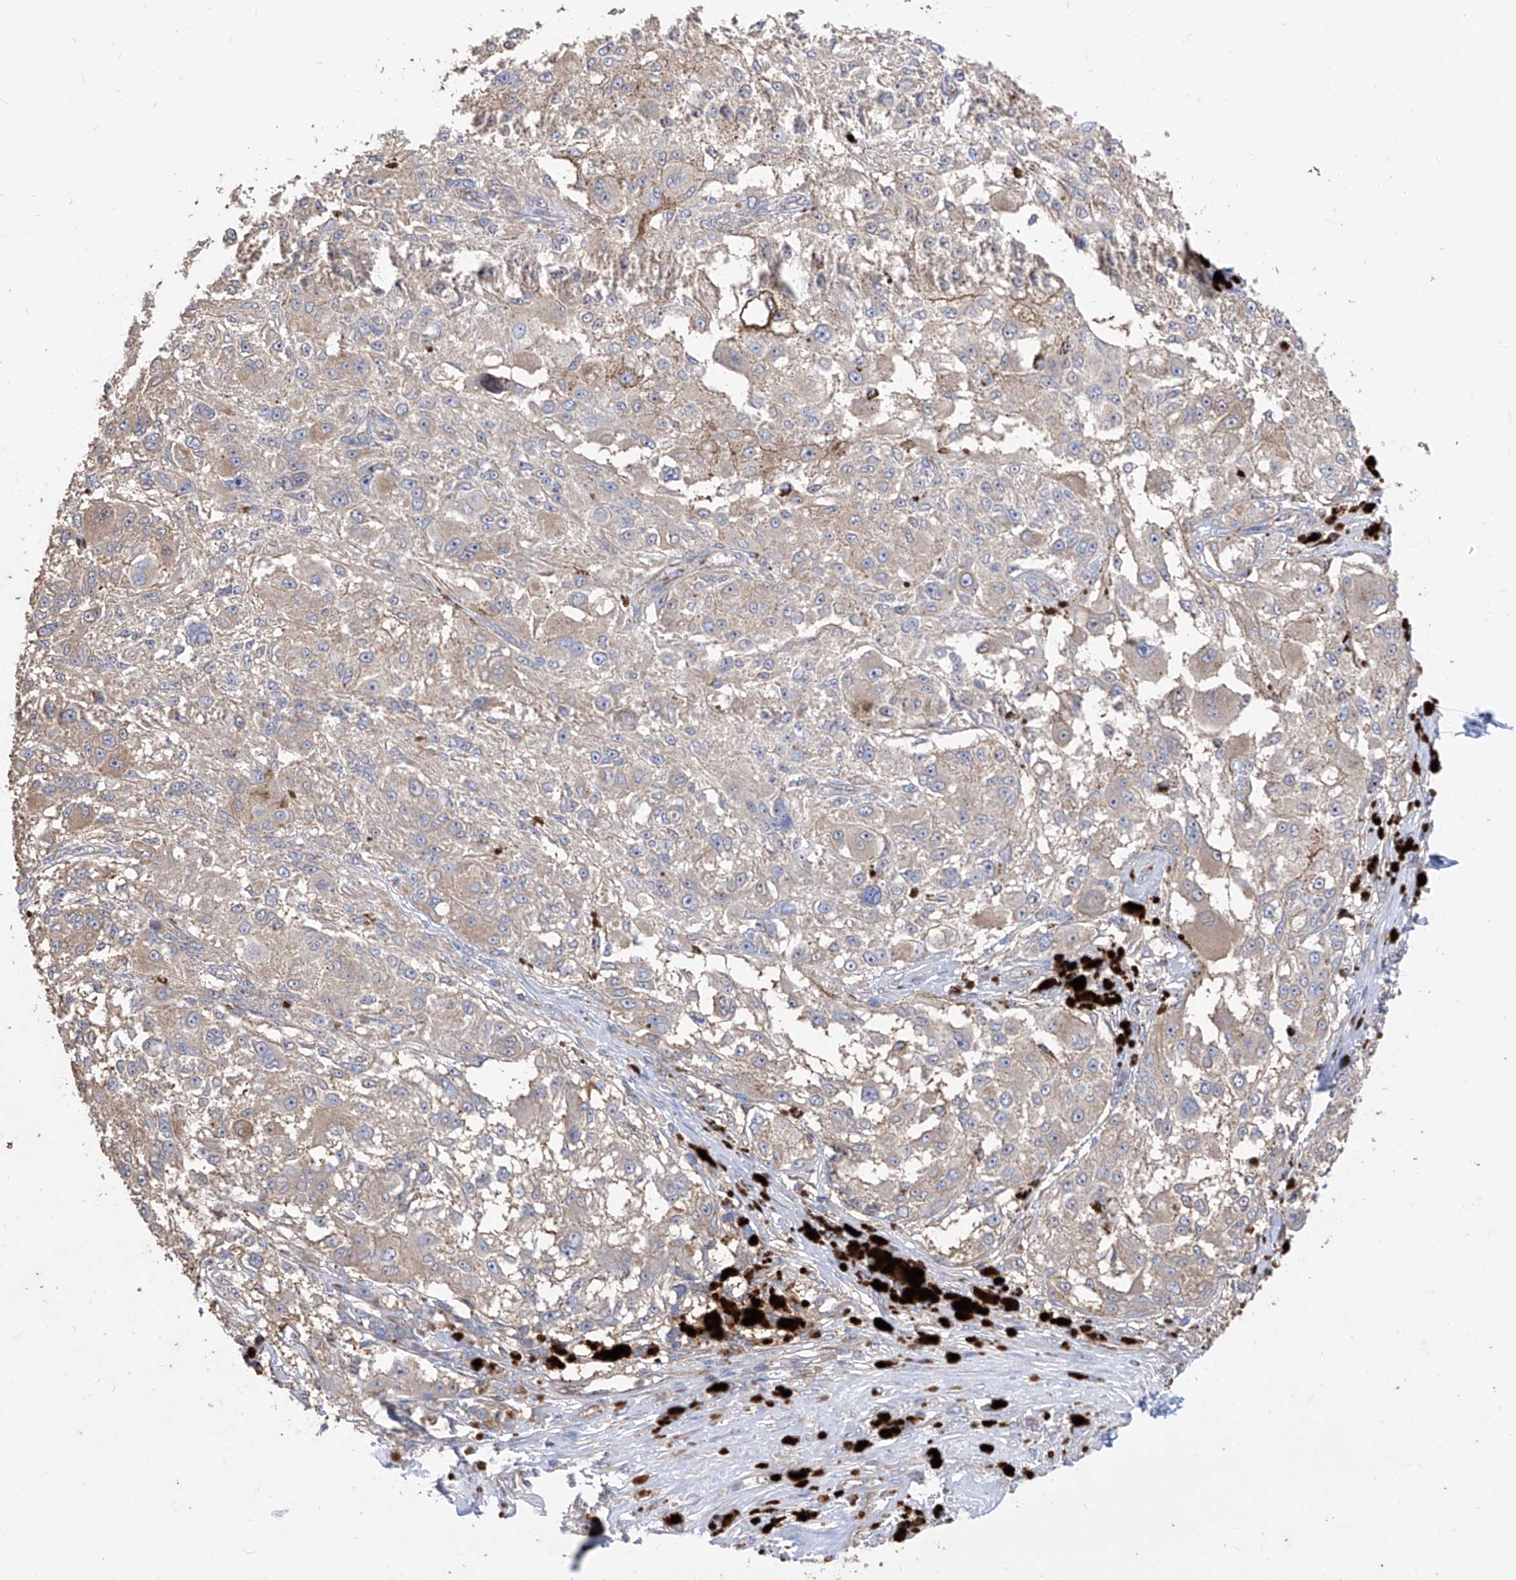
{"staining": {"intensity": "weak", "quantity": "<25%", "location": "cytoplasmic/membranous"}, "tissue": "melanoma", "cell_type": "Tumor cells", "image_type": "cancer", "snomed": [{"axis": "morphology", "description": "Necrosis, NOS"}, {"axis": "morphology", "description": "Malignant melanoma, NOS"}, {"axis": "topography", "description": "Skin"}], "caption": "Tumor cells are negative for brown protein staining in melanoma.", "gene": "C1orf74", "patient": {"sex": "female", "age": 87}}